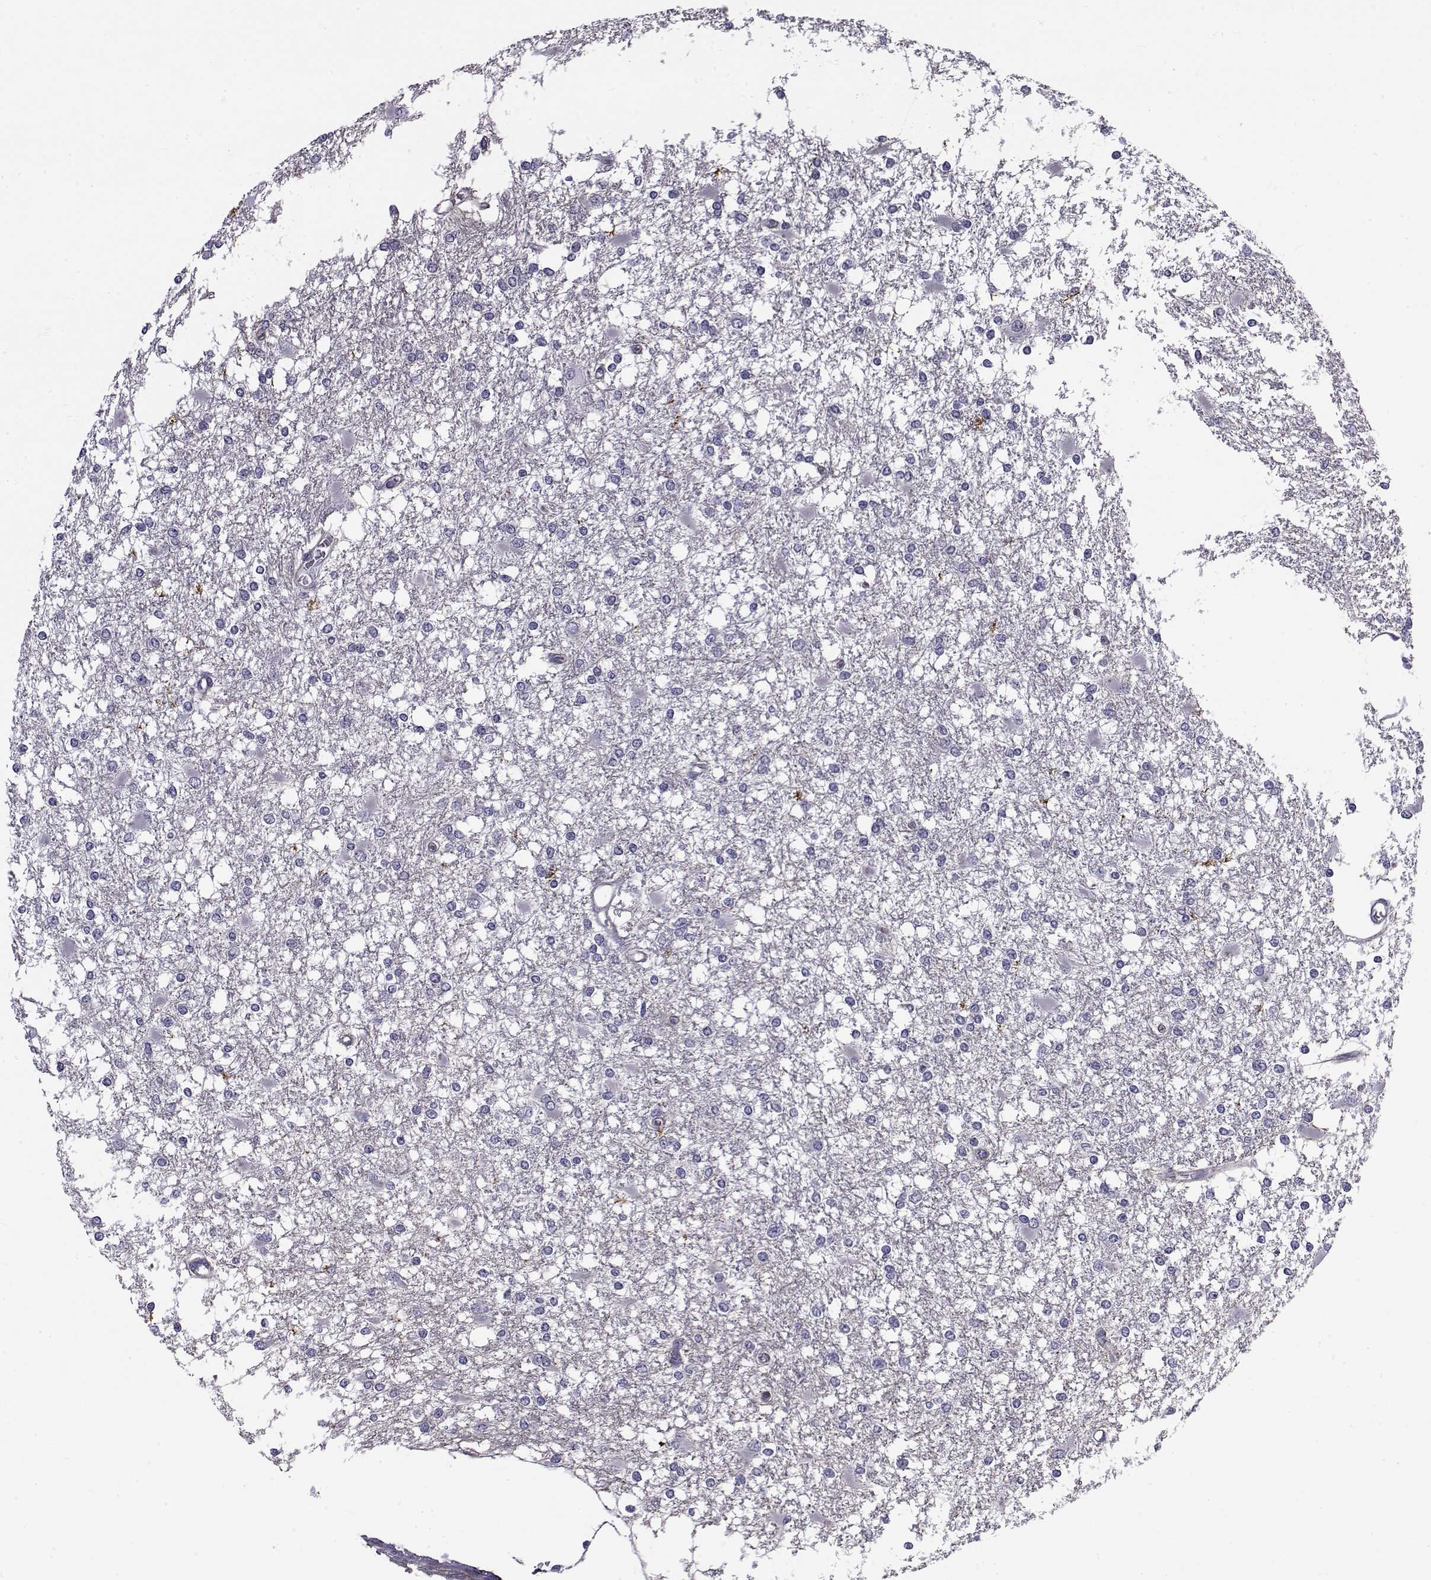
{"staining": {"intensity": "negative", "quantity": "none", "location": "none"}, "tissue": "glioma", "cell_type": "Tumor cells", "image_type": "cancer", "snomed": [{"axis": "morphology", "description": "Glioma, malignant, High grade"}, {"axis": "topography", "description": "Cerebral cortex"}], "caption": "A micrograph of human high-grade glioma (malignant) is negative for staining in tumor cells.", "gene": "LRRC27", "patient": {"sex": "male", "age": 79}}